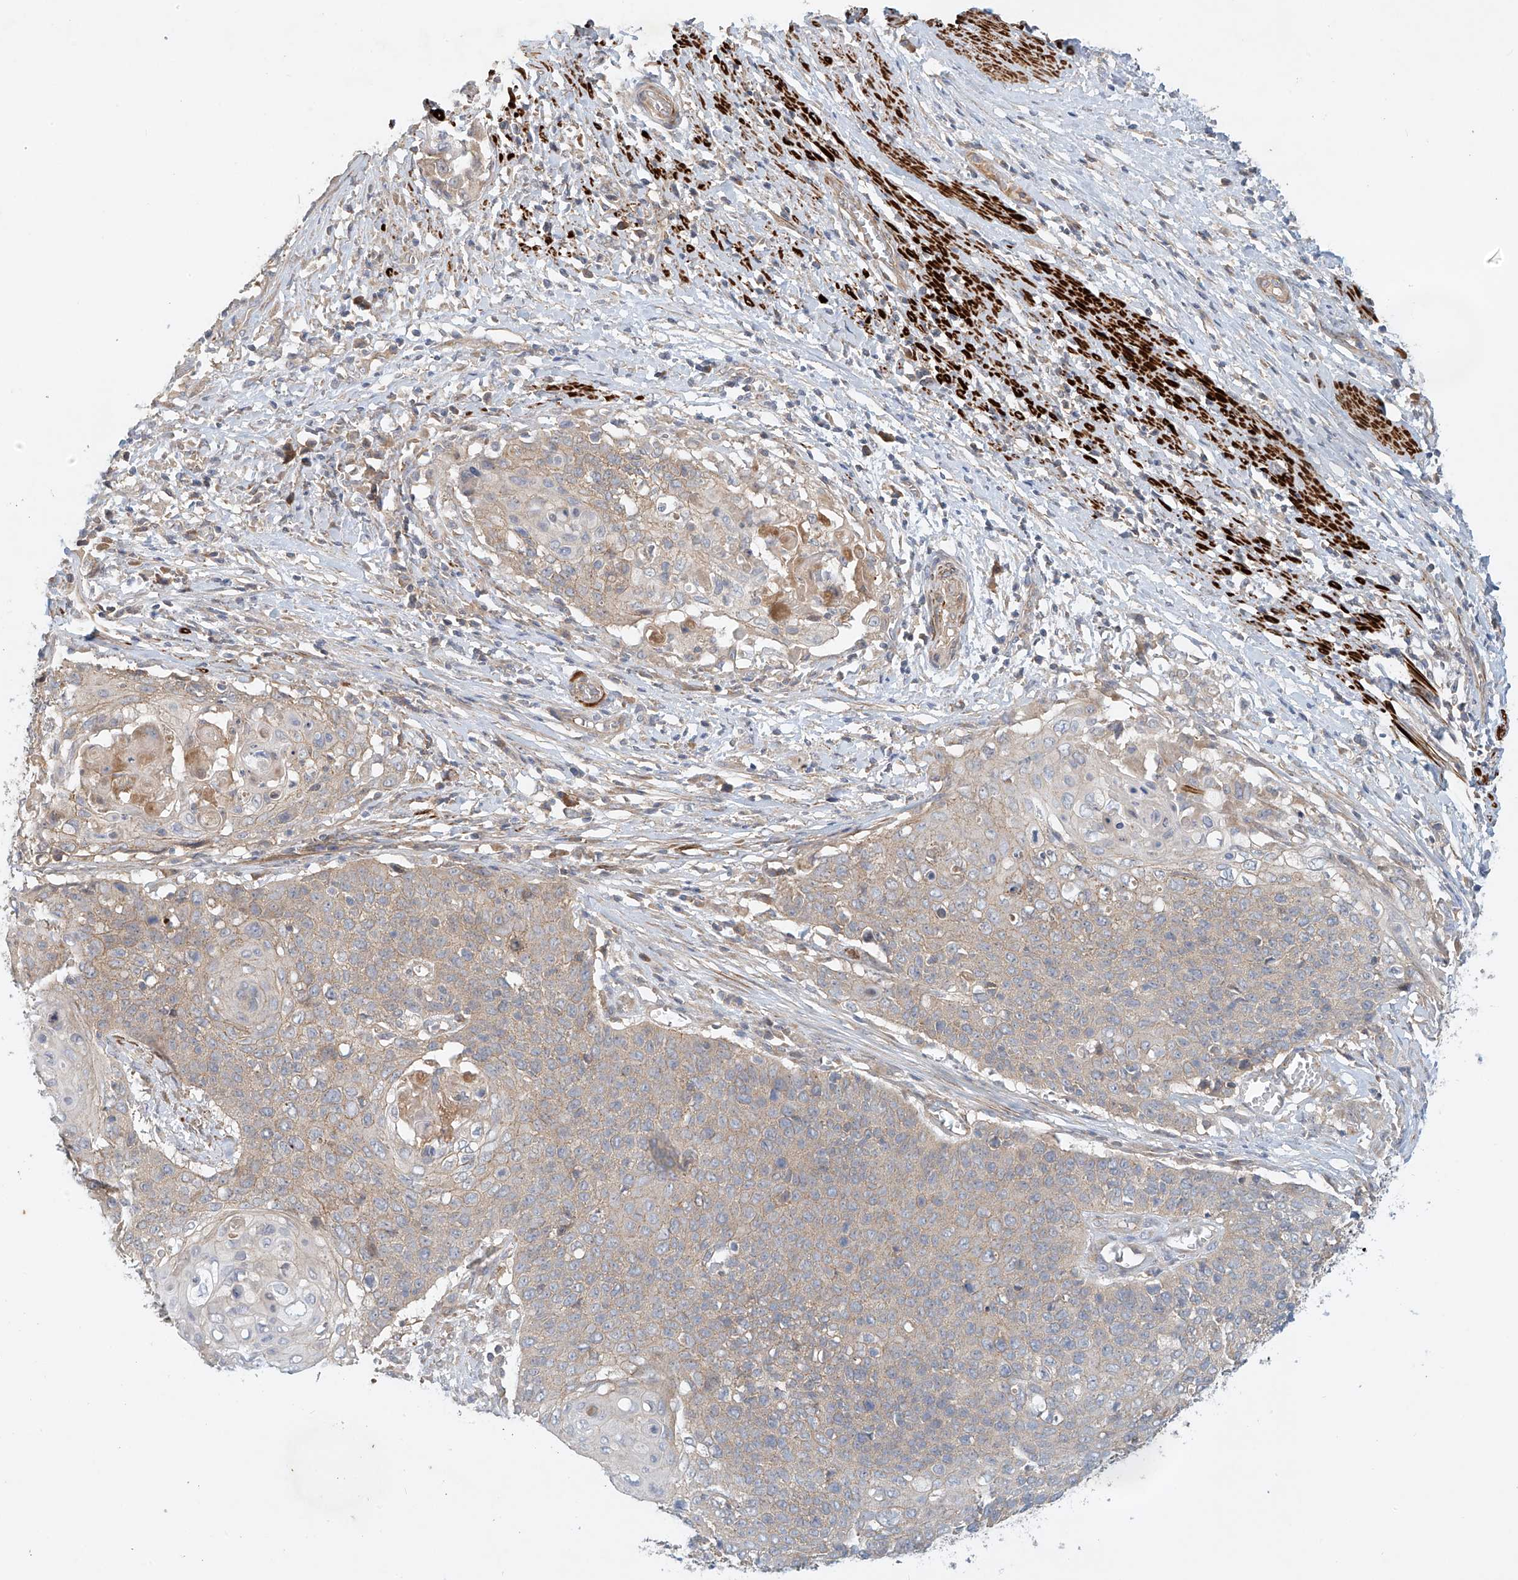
{"staining": {"intensity": "weak", "quantity": "25%-75%", "location": "cytoplasmic/membranous"}, "tissue": "cervical cancer", "cell_type": "Tumor cells", "image_type": "cancer", "snomed": [{"axis": "morphology", "description": "Squamous cell carcinoma, NOS"}, {"axis": "topography", "description": "Cervix"}], "caption": "This photomicrograph reveals cervical squamous cell carcinoma stained with immunohistochemistry to label a protein in brown. The cytoplasmic/membranous of tumor cells show weak positivity for the protein. Nuclei are counter-stained blue.", "gene": "LYRM9", "patient": {"sex": "female", "age": 39}}